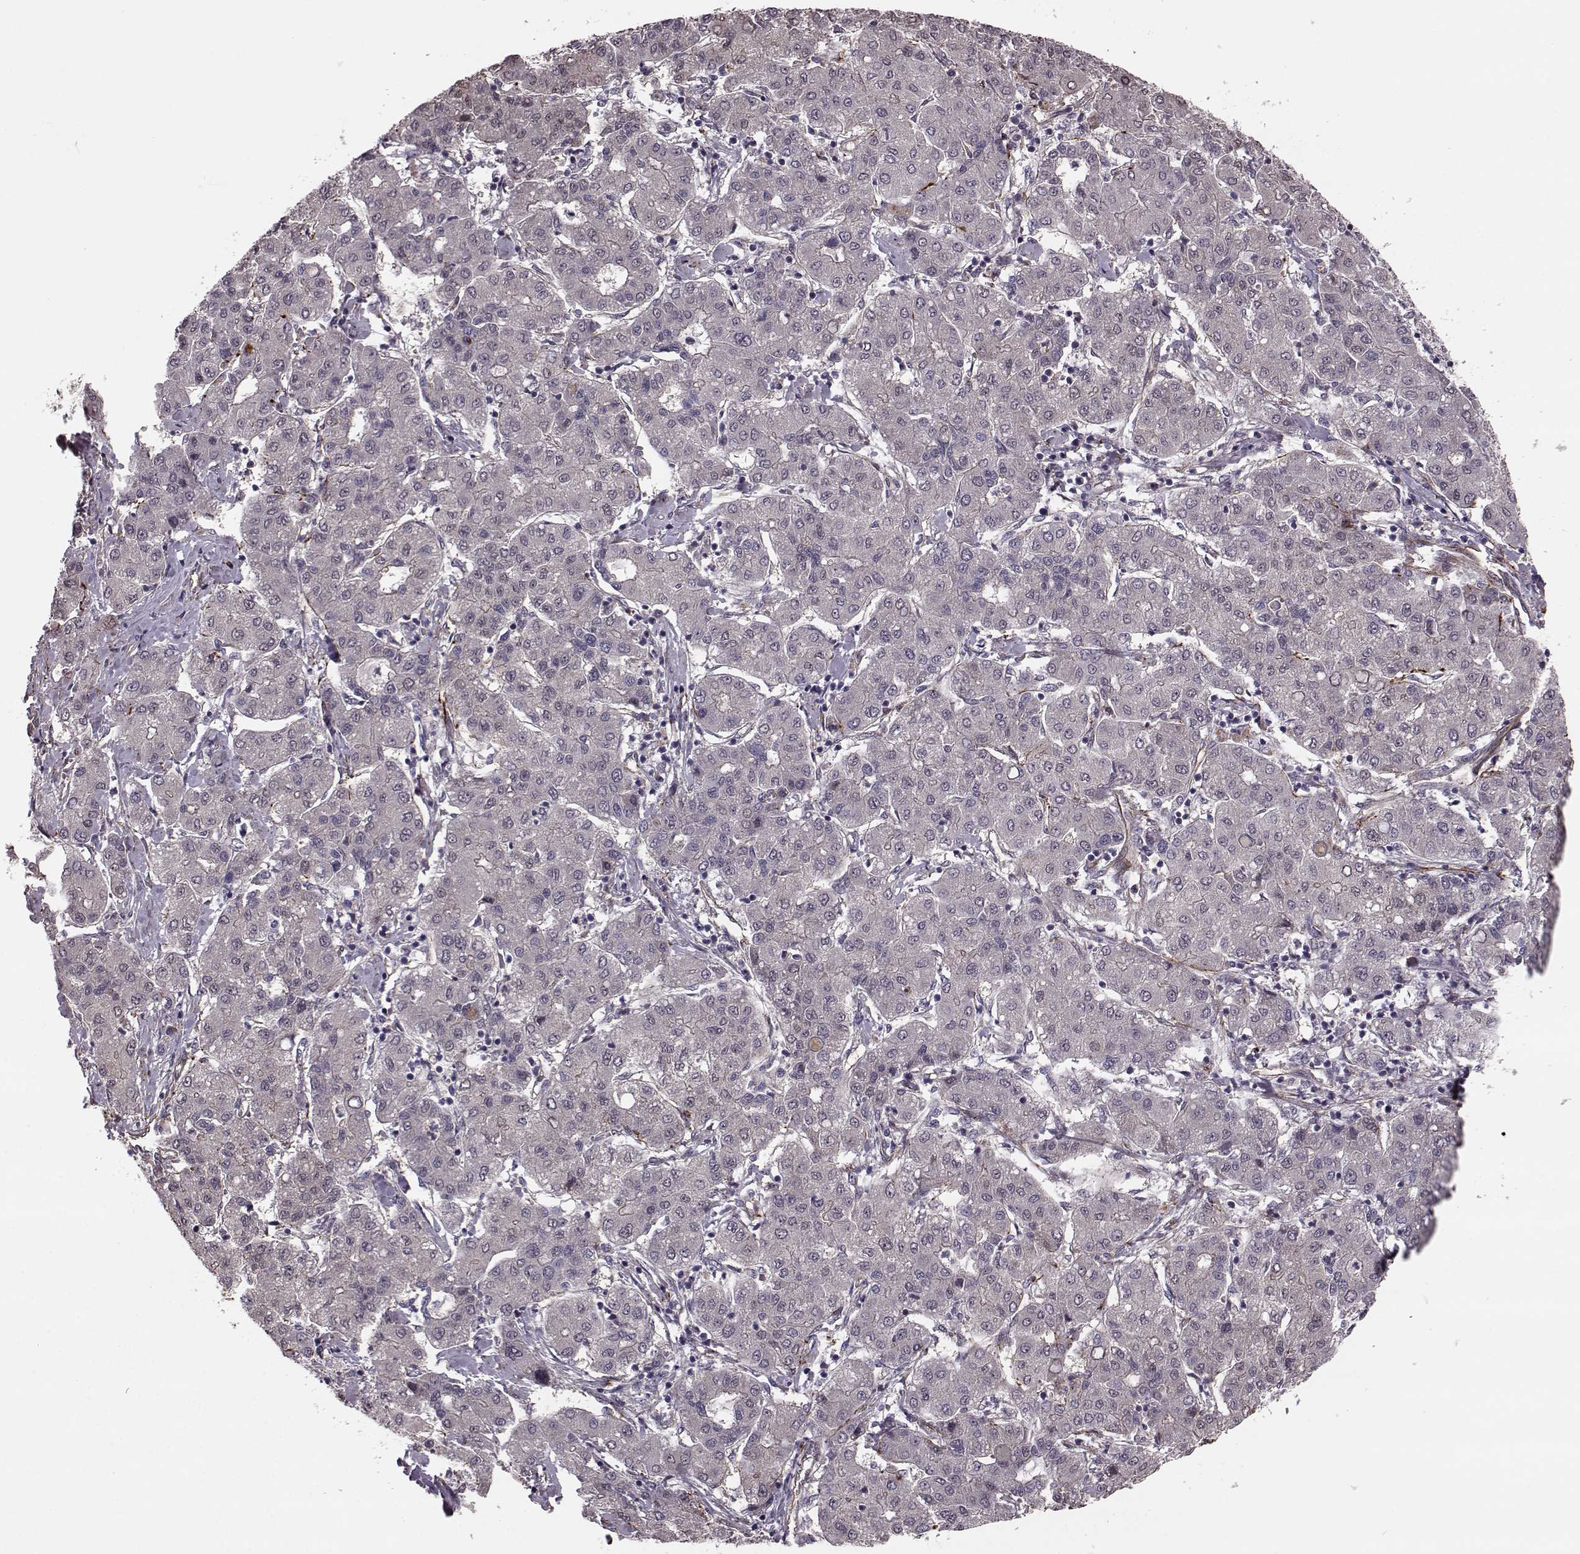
{"staining": {"intensity": "negative", "quantity": "none", "location": "none"}, "tissue": "liver cancer", "cell_type": "Tumor cells", "image_type": "cancer", "snomed": [{"axis": "morphology", "description": "Carcinoma, Hepatocellular, NOS"}, {"axis": "topography", "description": "Liver"}], "caption": "Immunohistochemistry of liver cancer shows no staining in tumor cells. The staining was performed using DAB (3,3'-diaminobenzidine) to visualize the protein expression in brown, while the nuclei were stained in blue with hematoxylin (Magnification: 20x).", "gene": "SYNPO", "patient": {"sex": "male", "age": 65}}